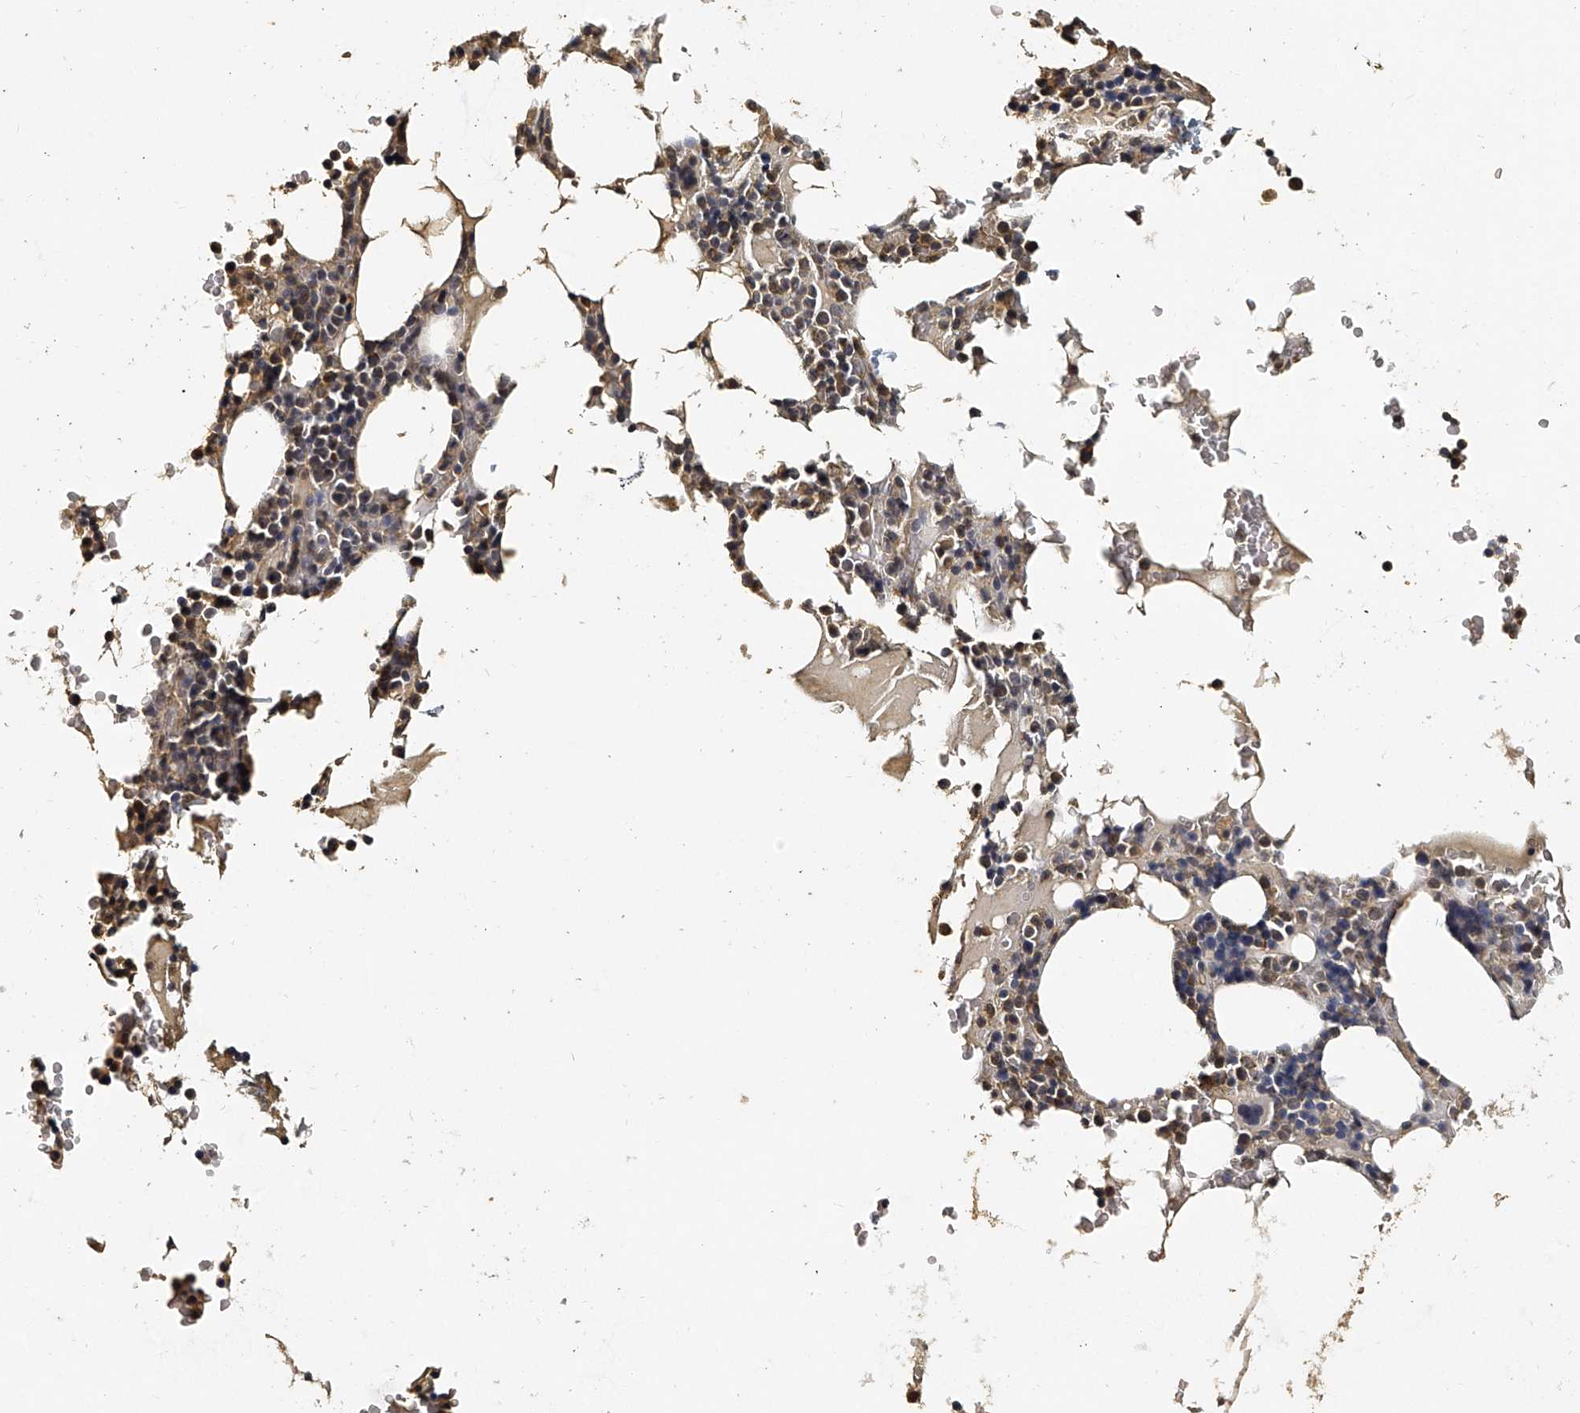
{"staining": {"intensity": "moderate", "quantity": "25%-75%", "location": "cytoplasmic/membranous"}, "tissue": "bone marrow", "cell_type": "Hematopoietic cells", "image_type": "normal", "snomed": [{"axis": "morphology", "description": "Normal tissue, NOS"}, {"axis": "topography", "description": "Bone marrow"}], "caption": "Immunohistochemical staining of normal bone marrow displays 25%-75% levels of moderate cytoplasmic/membranous protein expression in approximately 25%-75% of hematopoietic cells. (brown staining indicates protein expression, while blue staining denotes nuclei).", "gene": "MRPL28", "patient": {"sex": "male", "age": 58}}